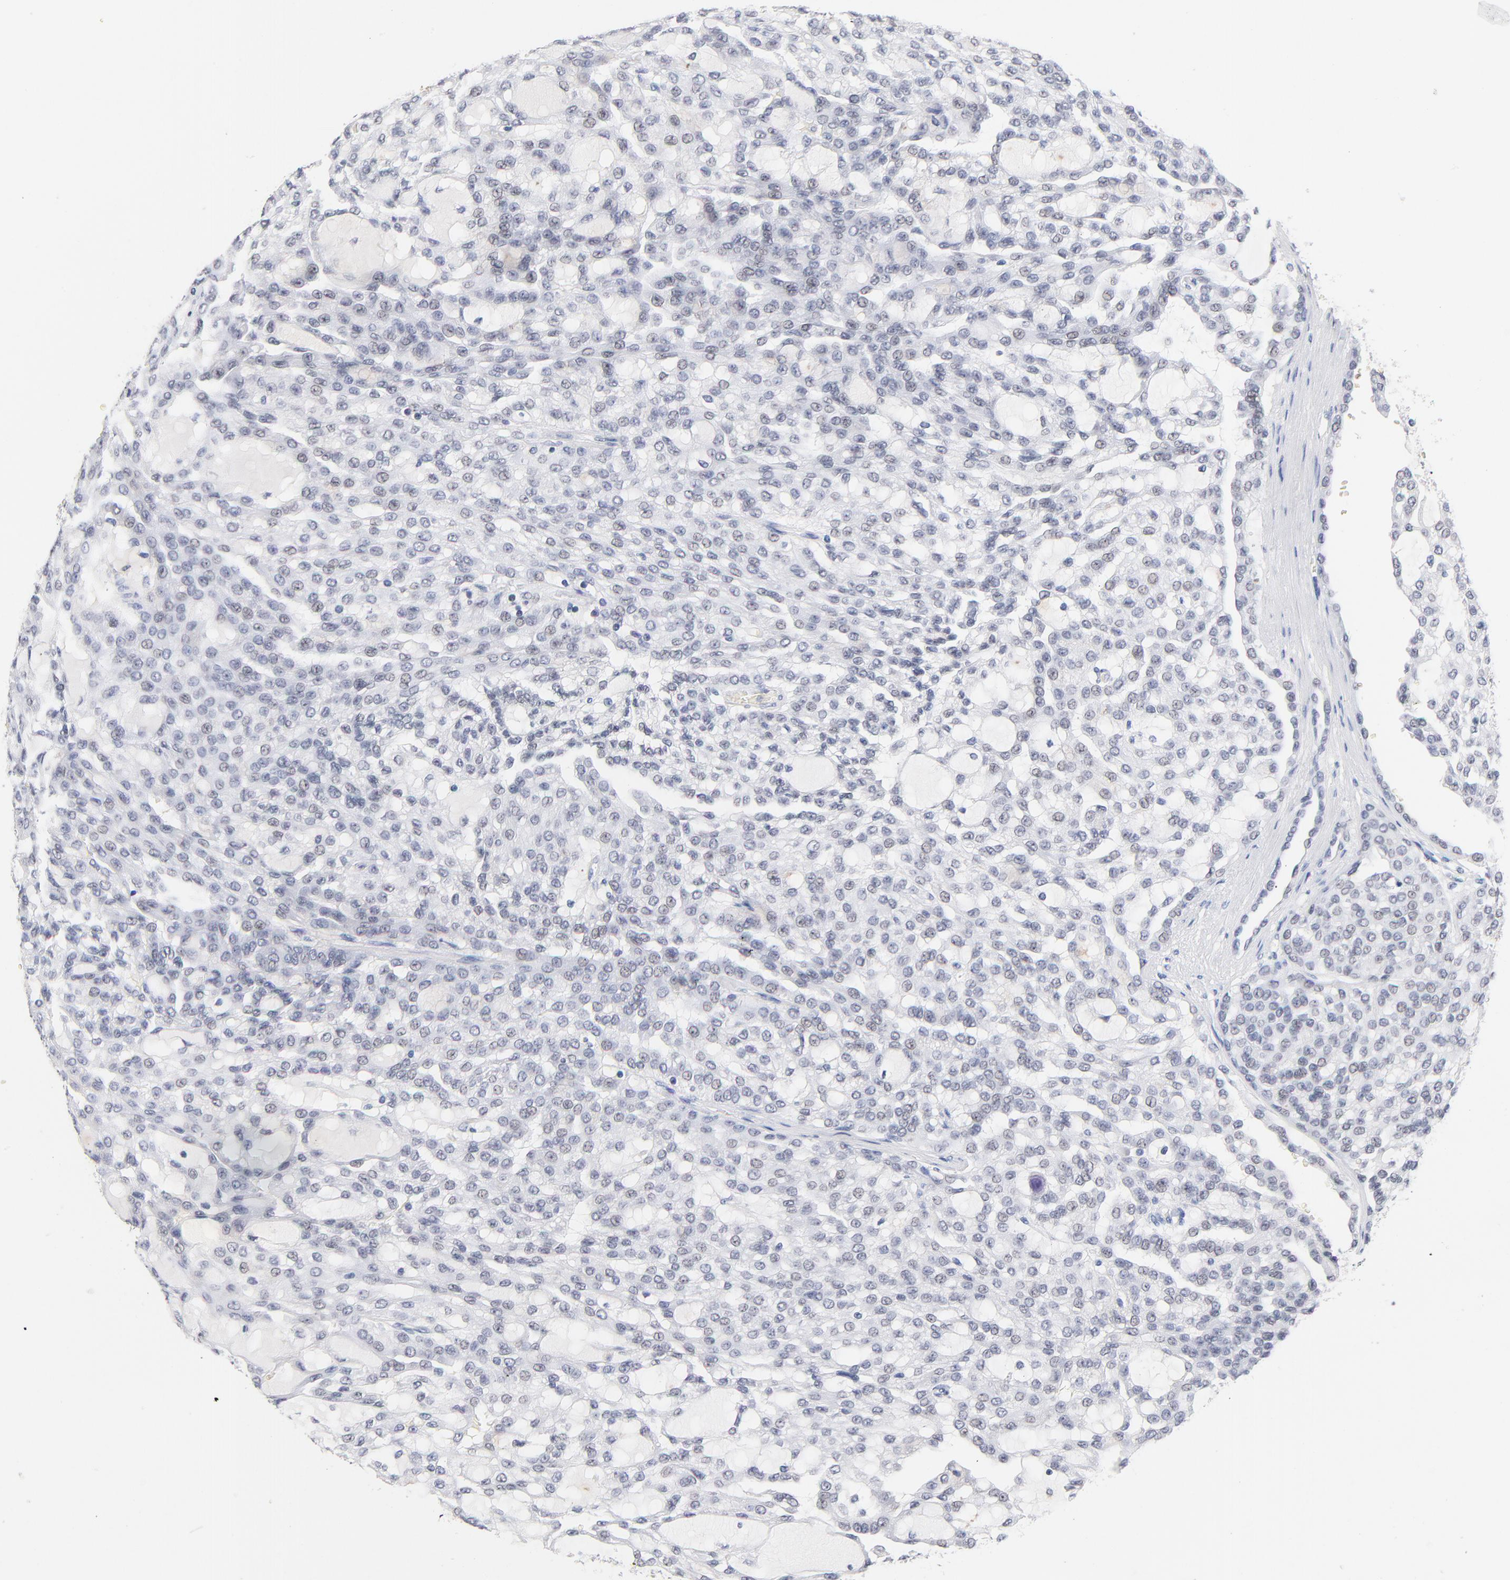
{"staining": {"intensity": "weak", "quantity": "<25%", "location": "nuclear"}, "tissue": "renal cancer", "cell_type": "Tumor cells", "image_type": "cancer", "snomed": [{"axis": "morphology", "description": "Adenocarcinoma, NOS"}, {"axis": "topography", "description": "Kidney"}], "caption": "Histopathology image shows no significant protein staining in tumor cells of renal adenocarcinoma. Nuclei are stained in blue.", "gene": "ORC2", "patient": {"sex": "male", "age": 63}}